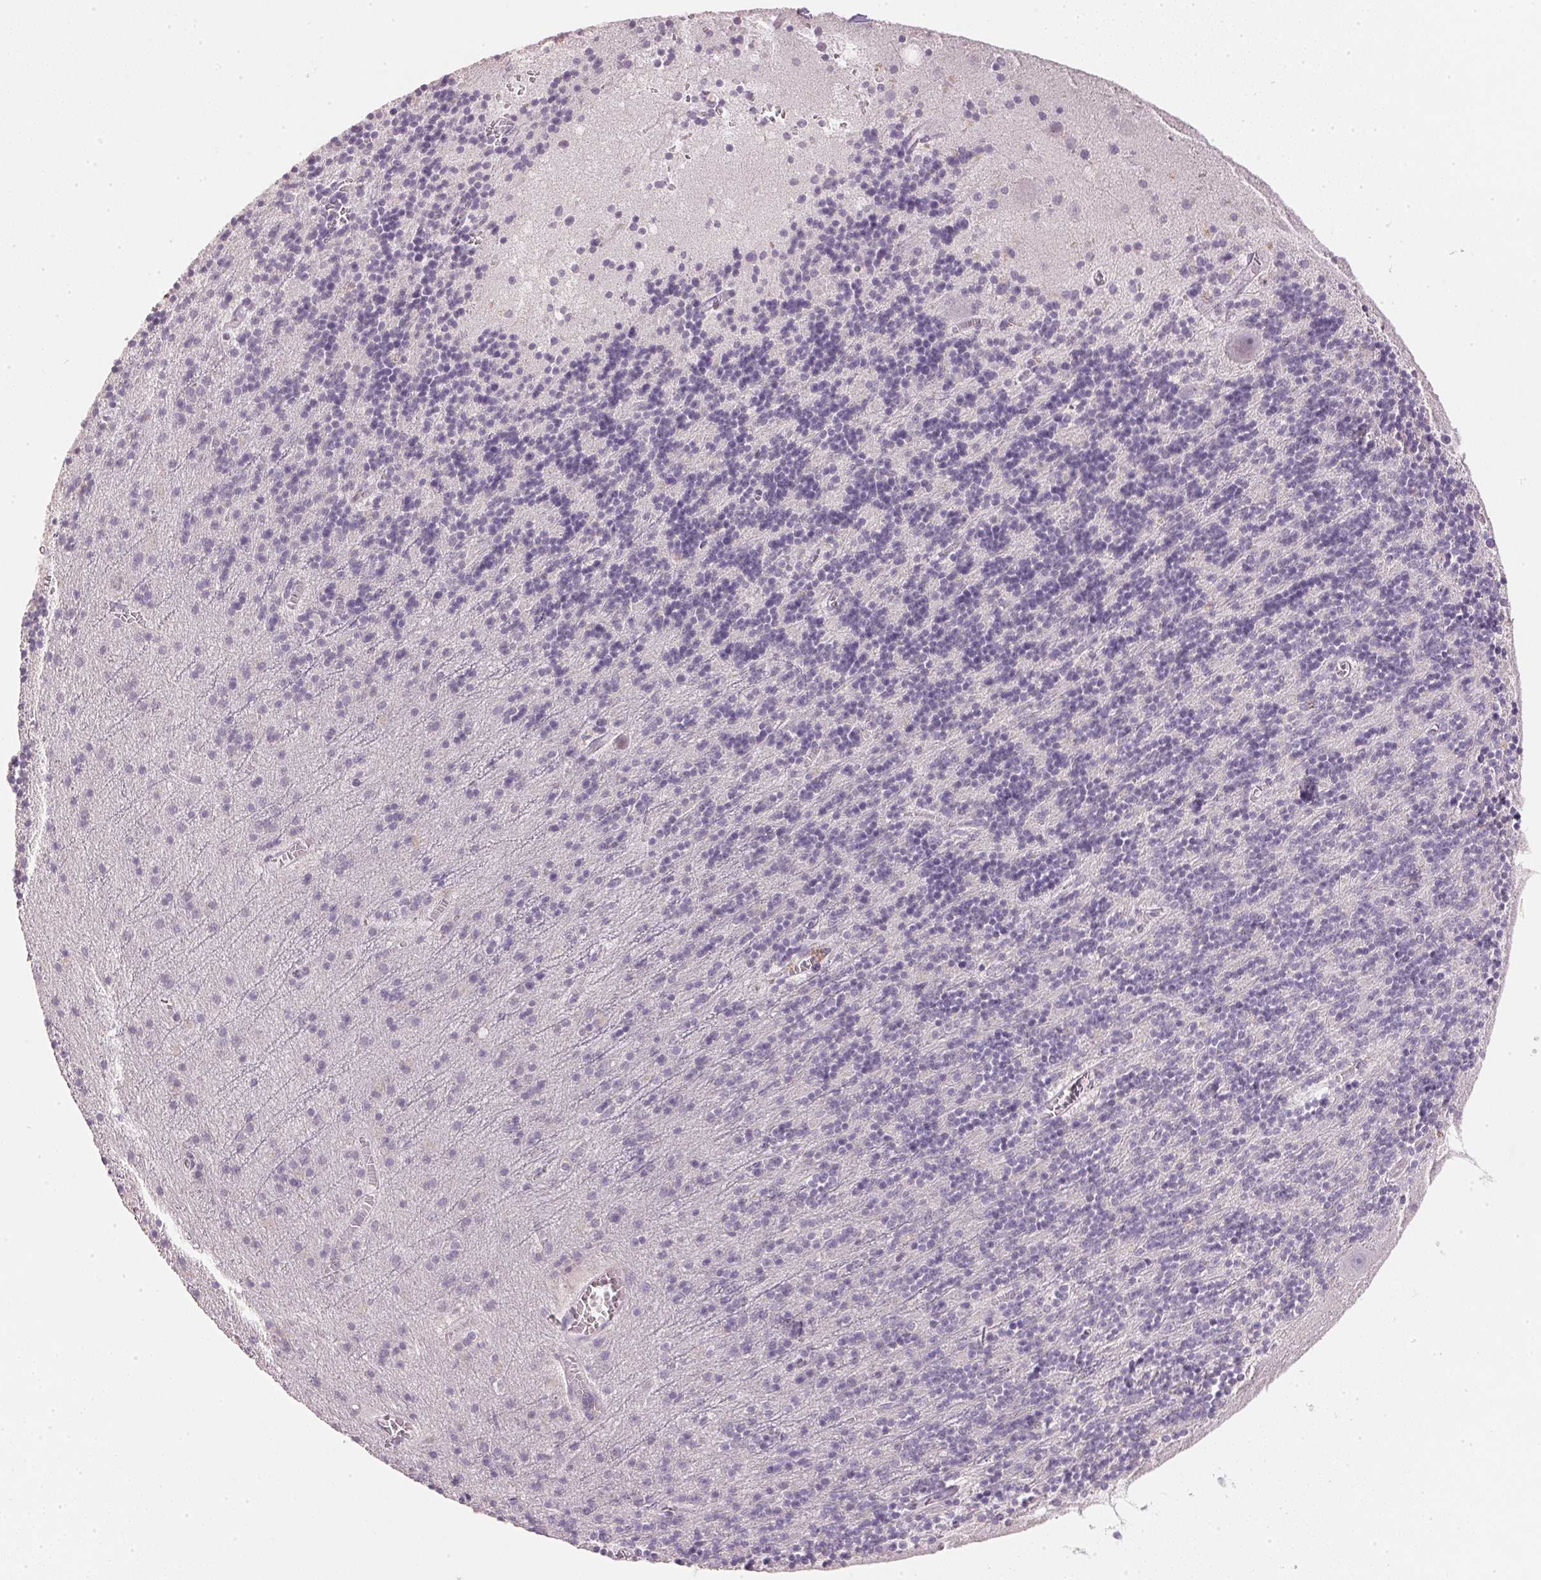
{"staining": {"intensity": "negative", "quantity": "none", "location": "none"}, "tissue": "cerebellum", "cell_type": "Cells in granular layer", "image_type": "normal", "snomed": [{"axis": "morphology", "description": "Normal tissue, NOS"}, {"axis": "topography", "description": "Cerebellum"}], "caption": "An immunohistochemistry (IHC) photomicrograph of unremarkable cerebellum is shown. There is no staining in cells in granular layer of cerebellum.", "gene": "IGFBP1", "patient": {"sex": "male", "age": 70}}